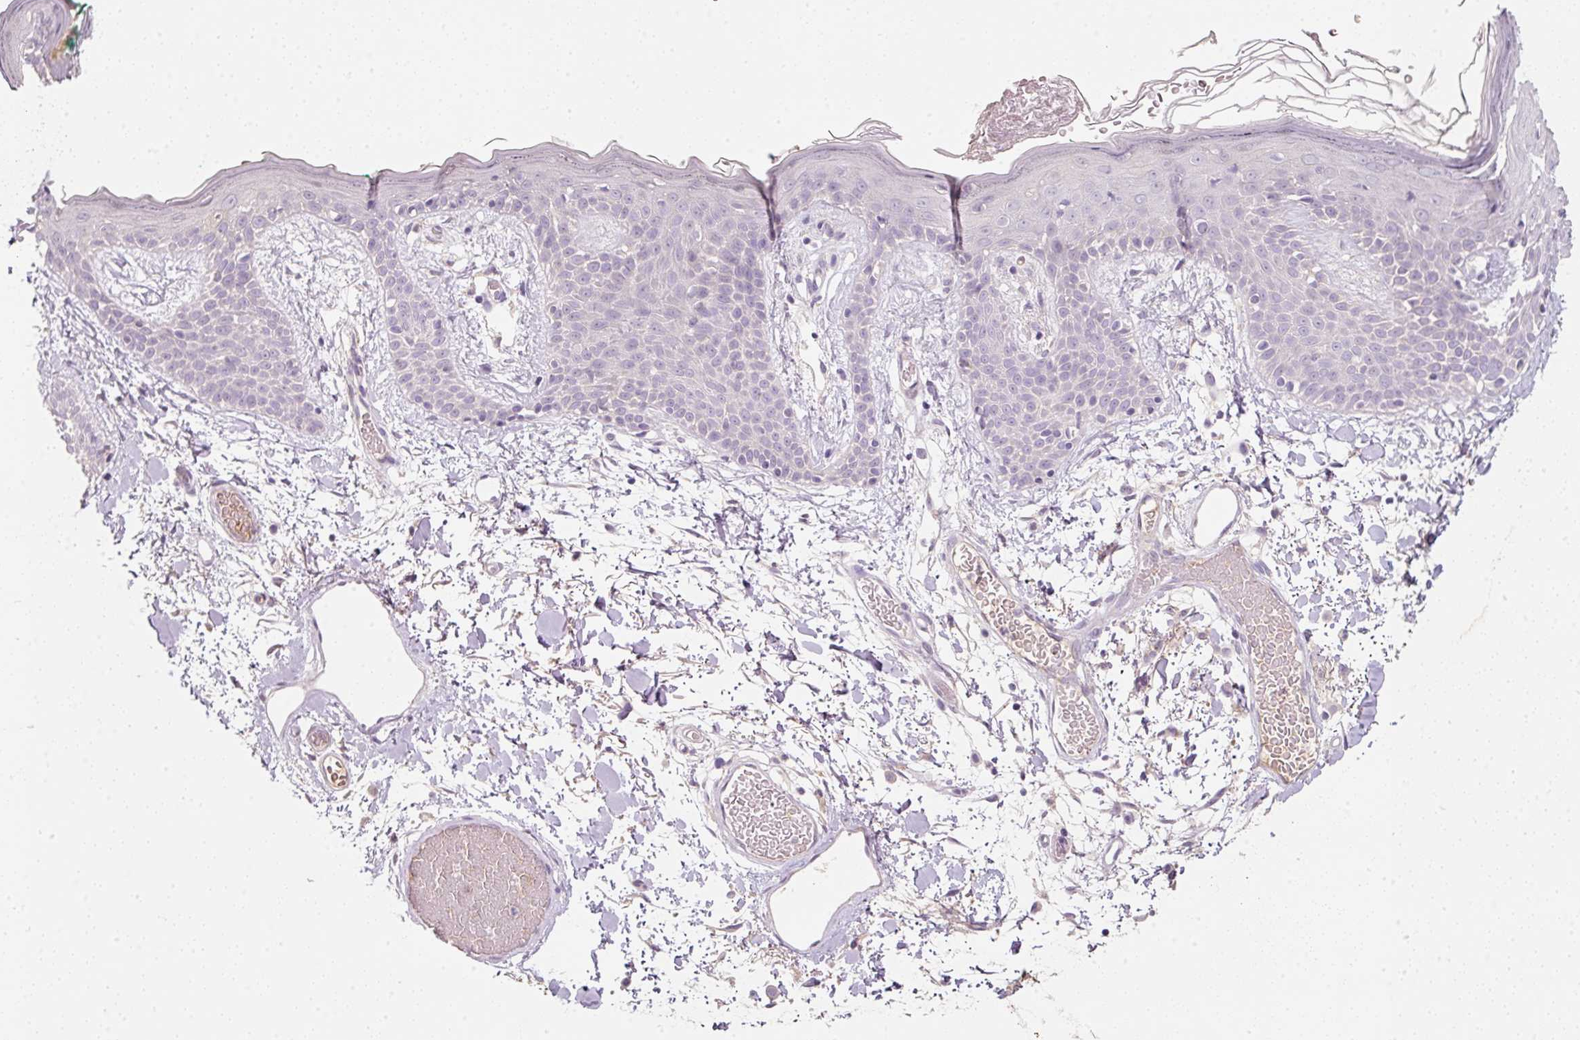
{"staining": {"intensity": "negative", "quantity": "none", "location": "none"}, "tissue": "skin", "cell_type": "Fibroblasts", "image_type": "normal", "snomed": [{"axis": "morphology", "description": "Normal tissue, NOS"}, {"axis": "topography", "description": "Skin"}], "caption": "IHC histopathology image of benign skin: human skin stained with DAB exhibits no significant protein expression in fibroblasts.", "gene": "TMEM37", "patient": {"sex": "male", "age": 79}}